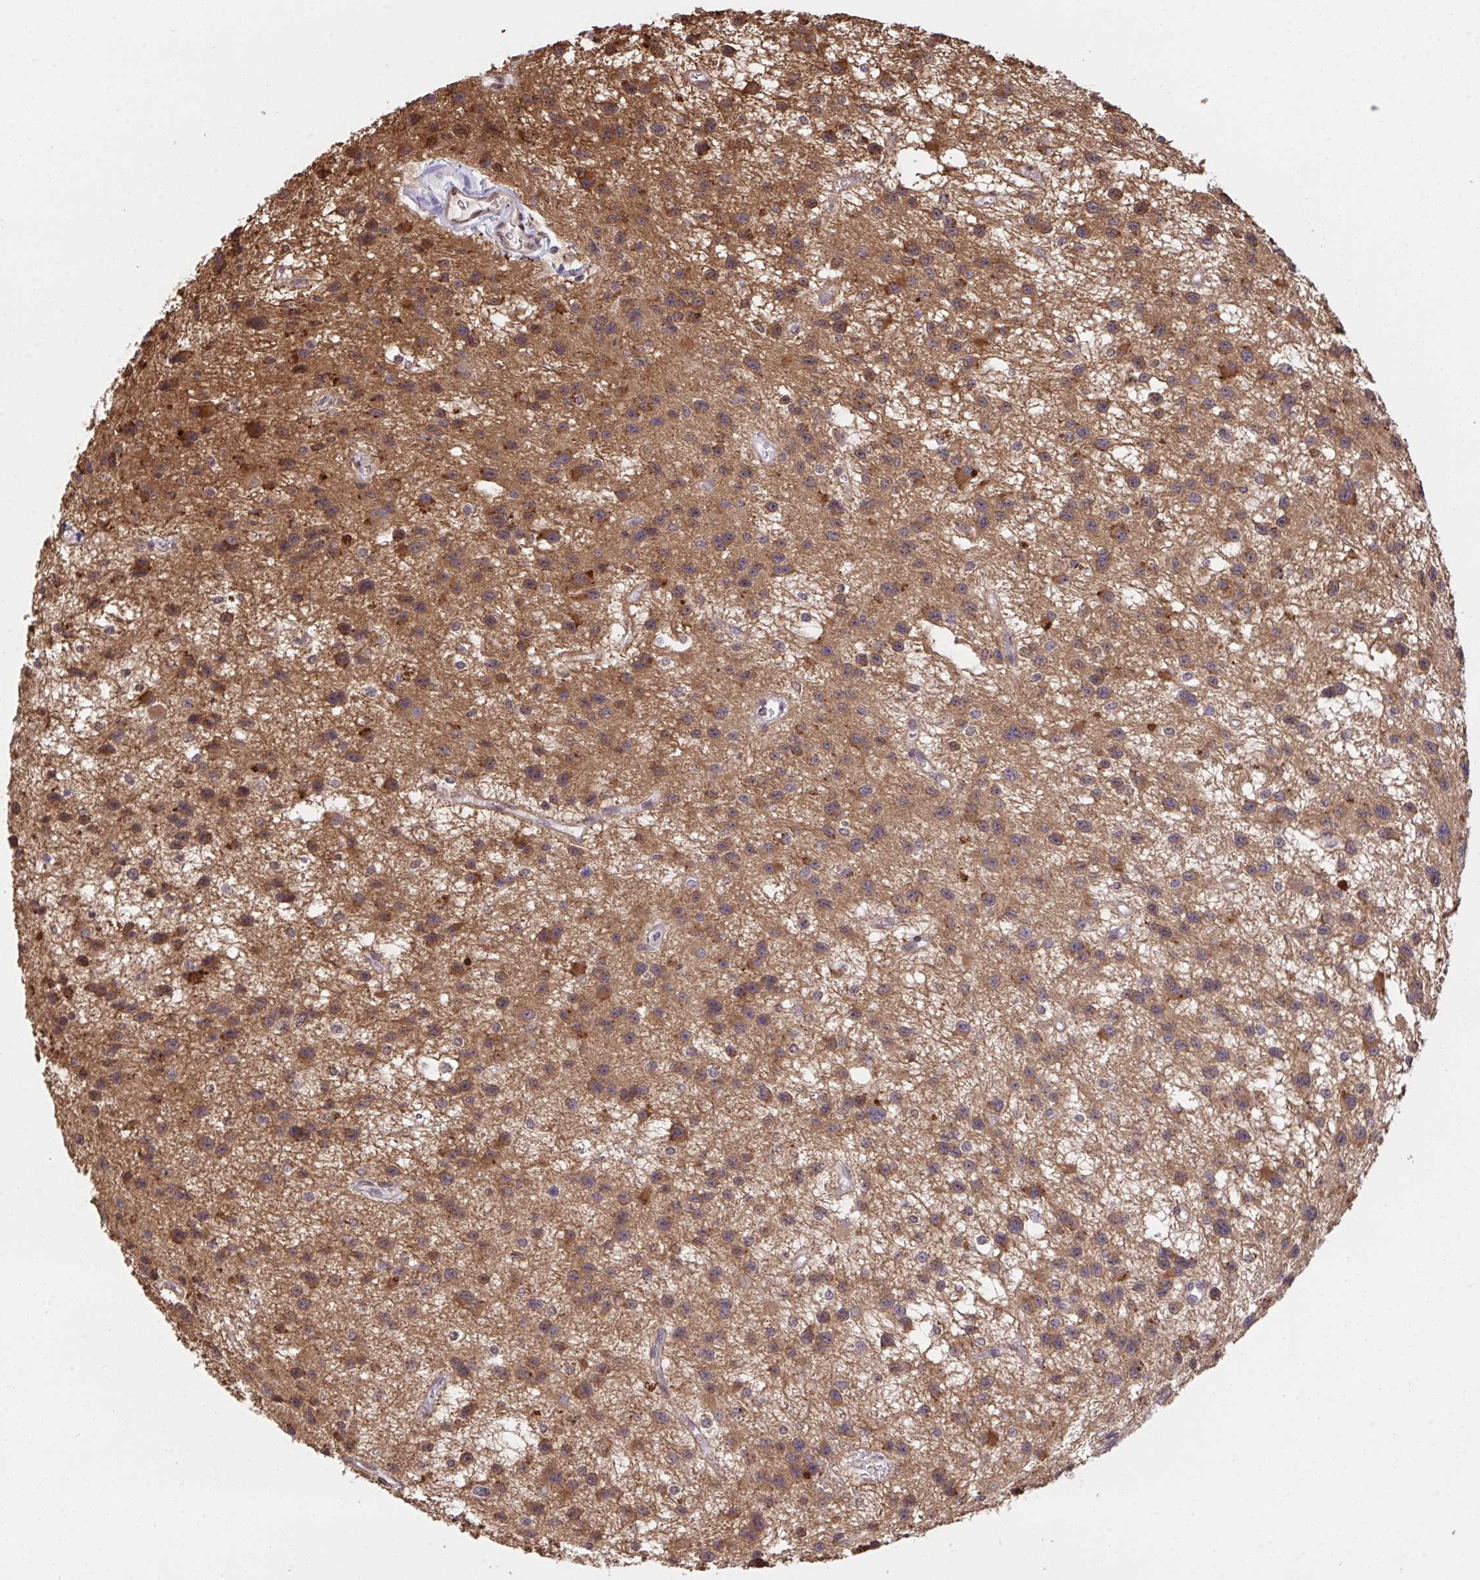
{"staining": {"intensity": "moderate", "quantity": ">75%", "location": "cytoplasmic/membranous"}, "tissue": "glioma", "cell_type": "Tumor cells", "image_type": "cancer", "snomed": [{"axis": "morphology", "description": "Glioma, malignant, Low grade"}, {"axis": "topography", "description": "Brain"}], "caption": "Malignant glioma (low-grade) stained with a protein marker displays moderate staining in tumor cells.", "gene": "C12orf57", "patient": {"sex": "male", "age": 43}}